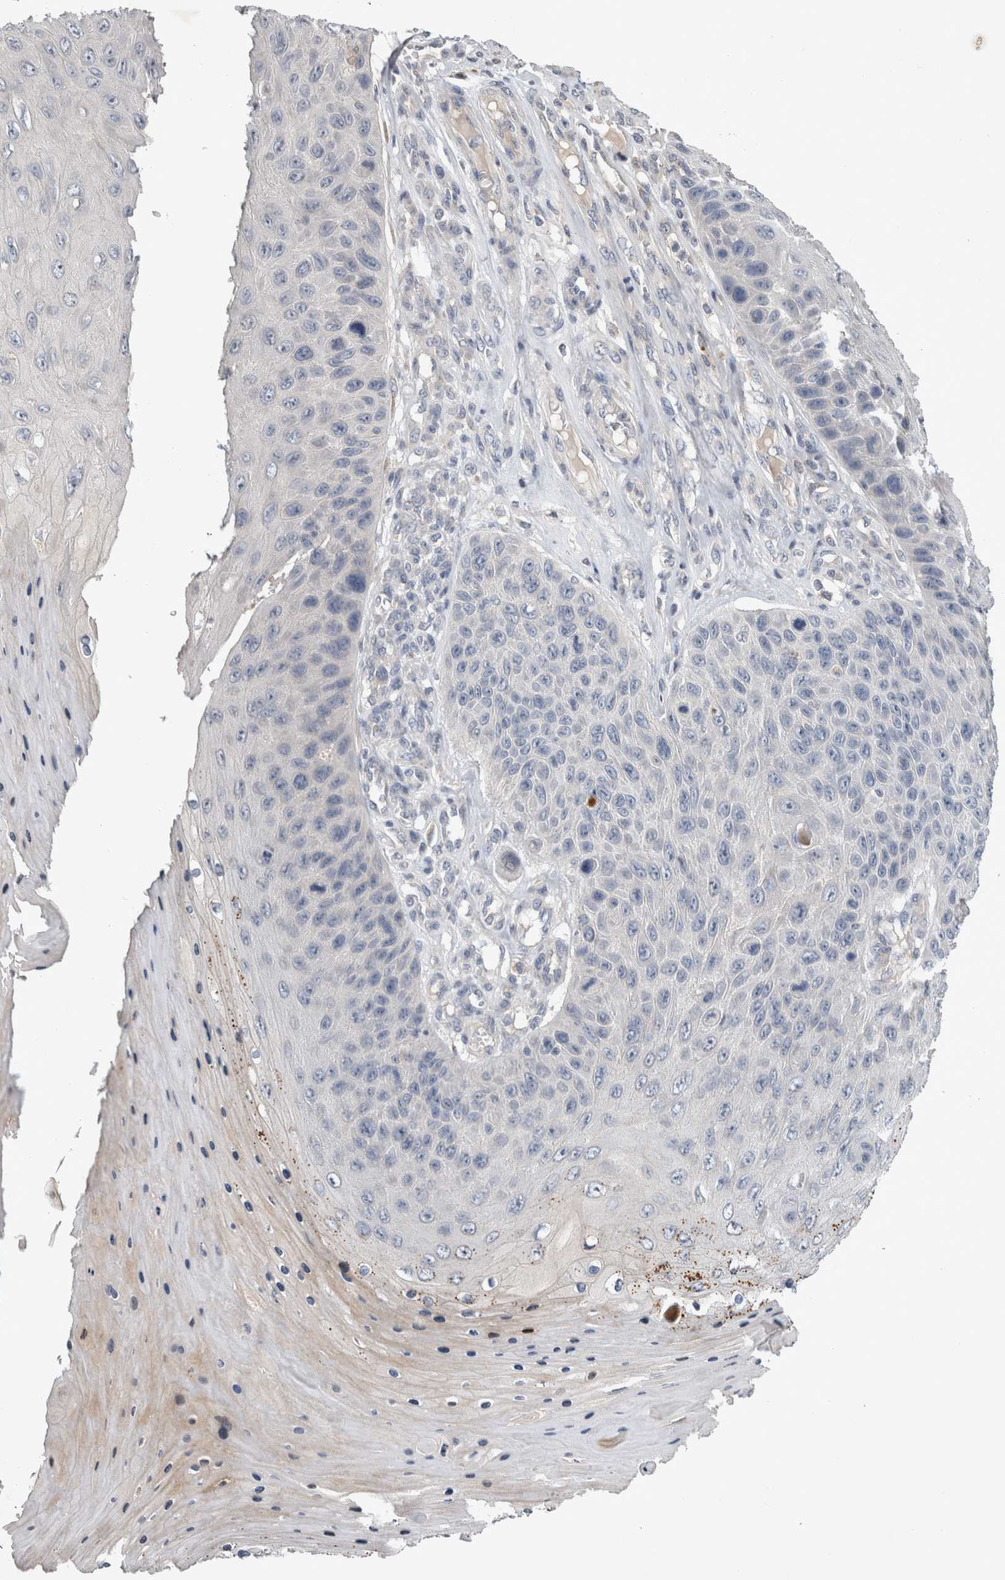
{"staining": {"intensity": "negative", "quantity": "none", "location": "none"}, "tissue": "skin cancer", "cell_type": "Tumor cells", "image_type": "cancer", "snomed": [{"axis": "morphology", "description": "Squamous cell carcinoma, NOS"}, {"axis": "topography", "description": "Skin"}], "caption": "Protein analysis of squamous cell carcinoma (skin) shows no significant positivity in tumor cells.", "gene": "SLC22A11", "patient": {"sex": "female", "age": 88}}